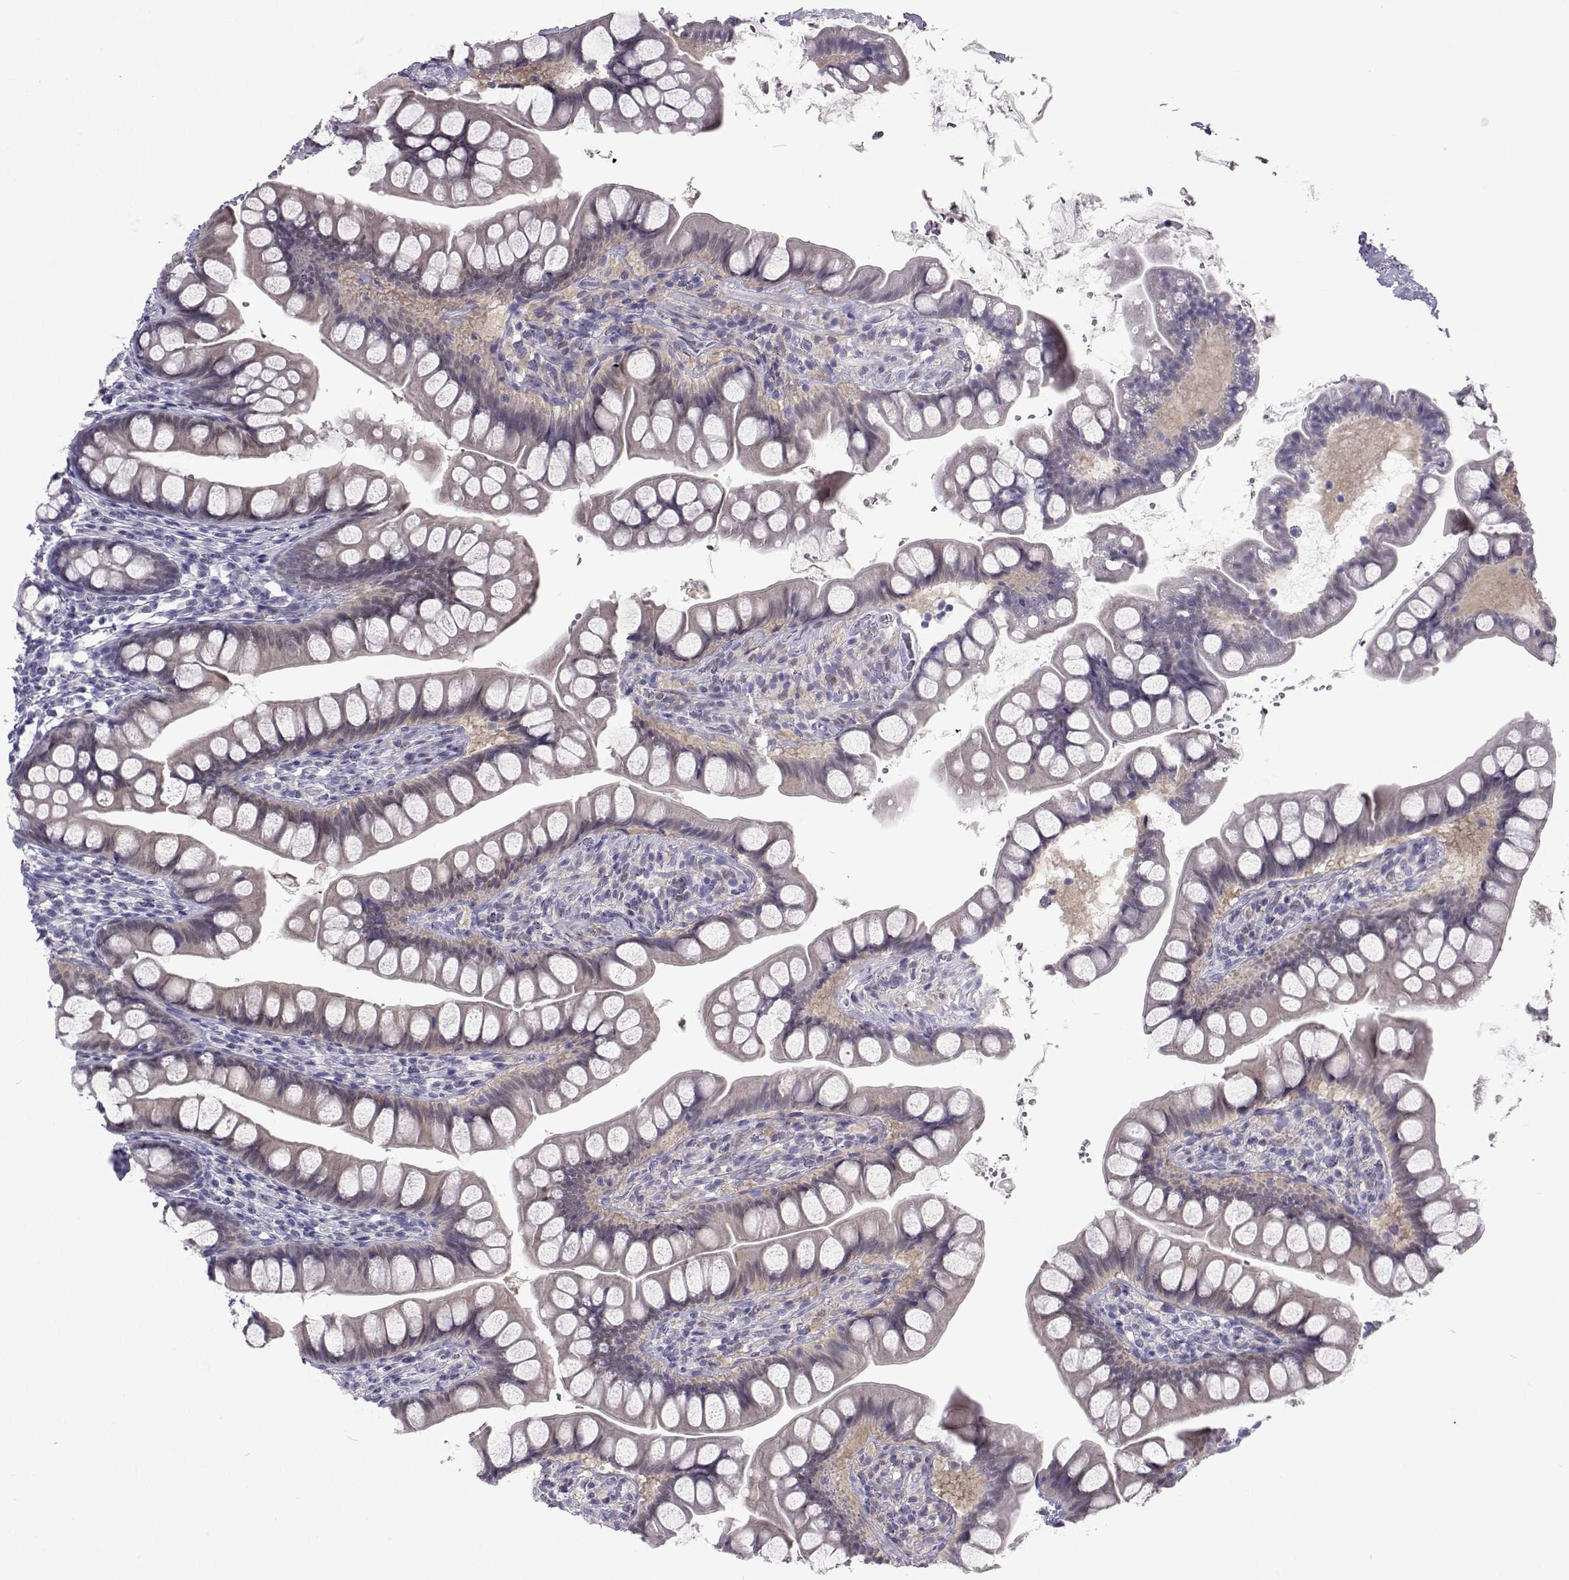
{"staining": {"intensity": "weak", "quantity": "25%-75%", "location": "nuclear"}, "tissue": "small intestine", "cell_type": "Glandular cells", "image_type": "normal", "snomed": [{"axis": "morphology", "description": "Normal tissue, NOS"}, {"axis": "topography", "description": "Small intestine"}], "caption": "Immunohistochemistry (DAB (3,3'-diaminobenzidine)) staining of unremarkable small intestine shows weak nuclear protein positivity in approximately 25%-75% of glandular cells. (DAB = brown stain, brightfield microscopy at high magnification).", "gene": "GALM", "patient": {"sex": "male", "age": 70}}